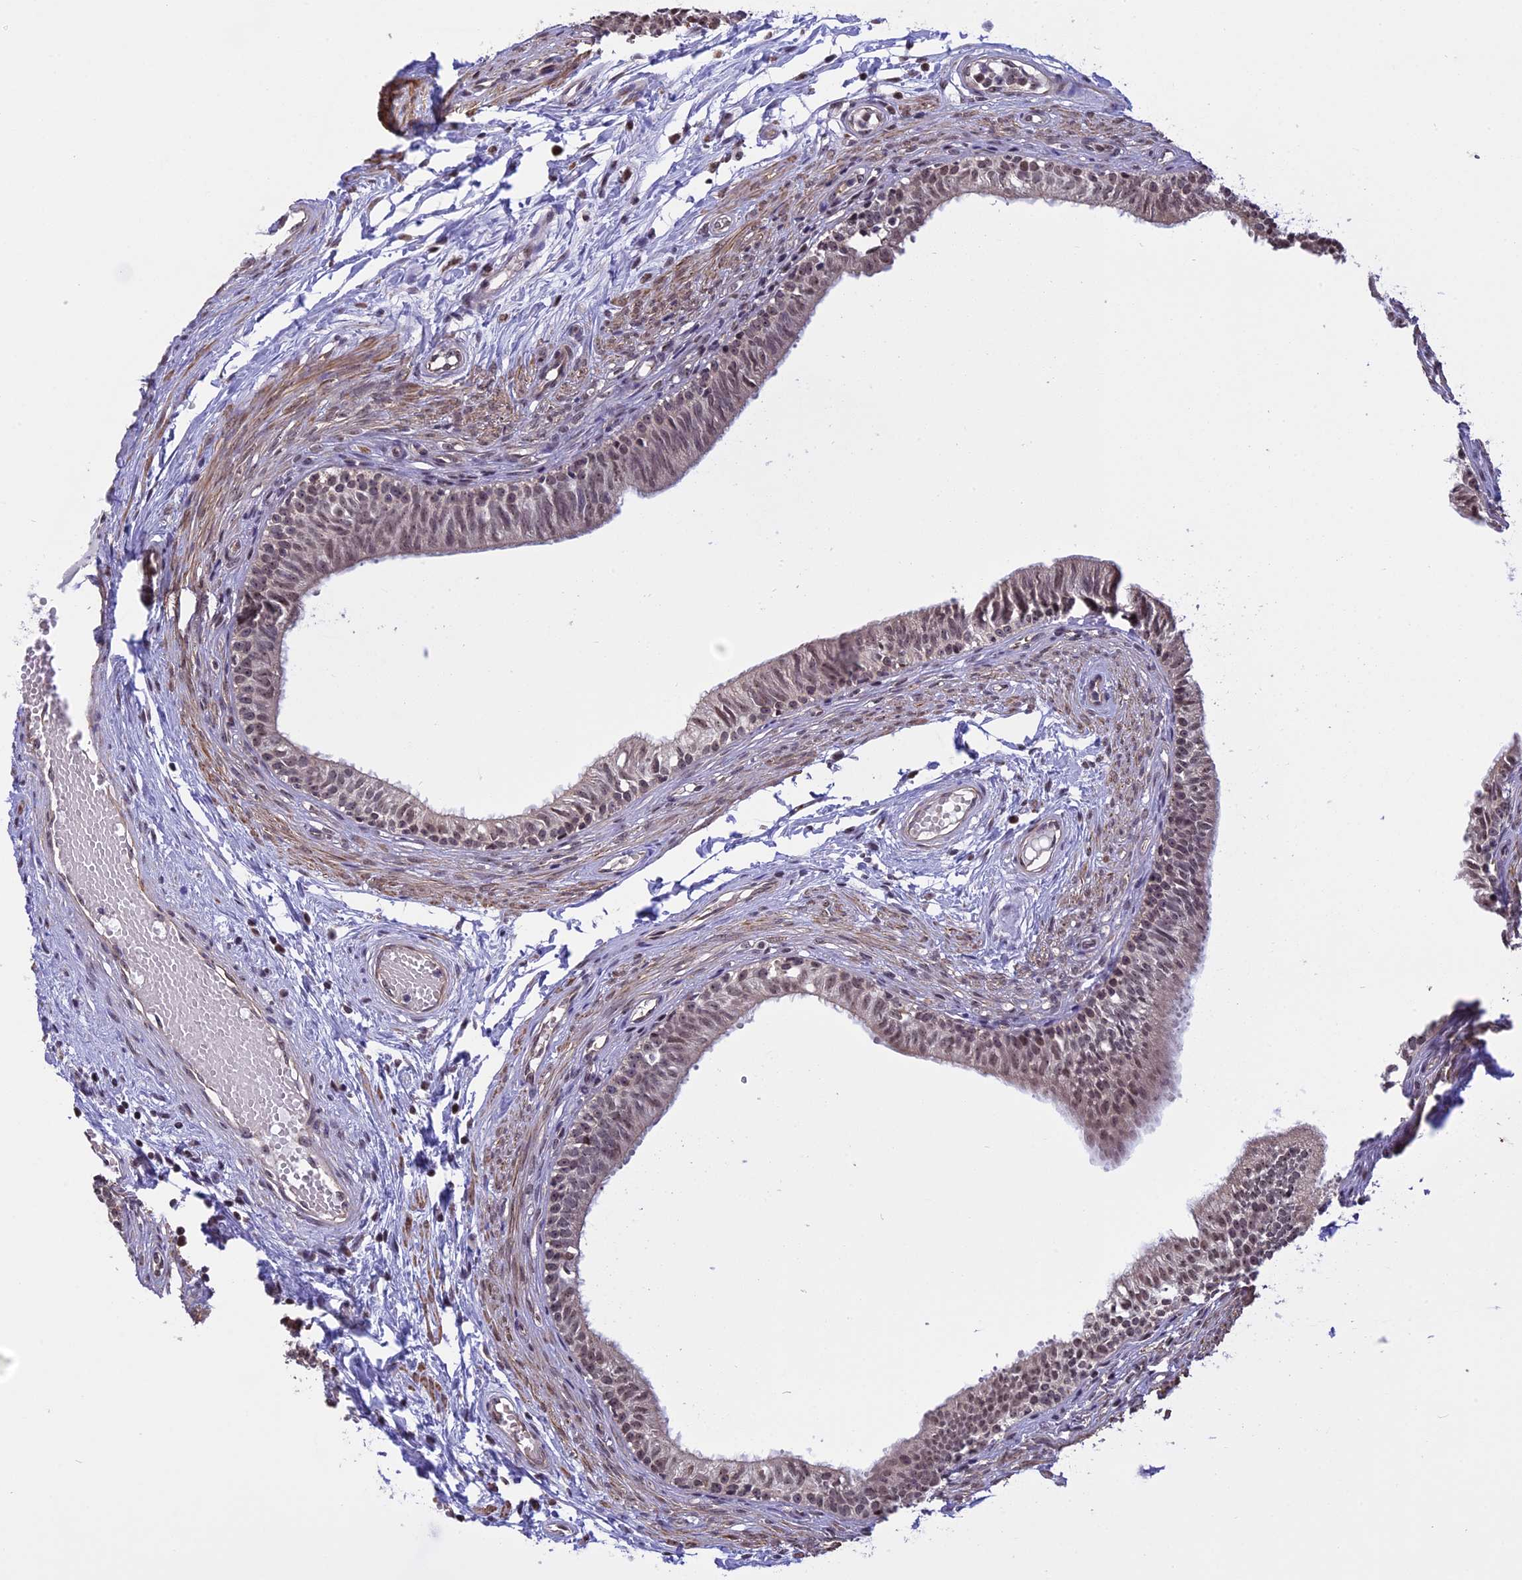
{"staining": {"intensity": "moderate", "quantity": ">75%", "location": "nuclear"}, "tissue": "epididymis", "cell_type": "Glandular cells", "image_type": "normal", "snomed": [{"axis": "morphology", "description": "Normal tissue, NOS"}, {"axis": "topography", "description": "Epididymis, spermatic cord, NOS"}], "caption": "Normal epididymis reveals moderate nuclear expression in about >75% of glandular cells, visualized by immunohistochemistry.", "gene": "MGA", "patient": {"sex": "male", "age": 22}}